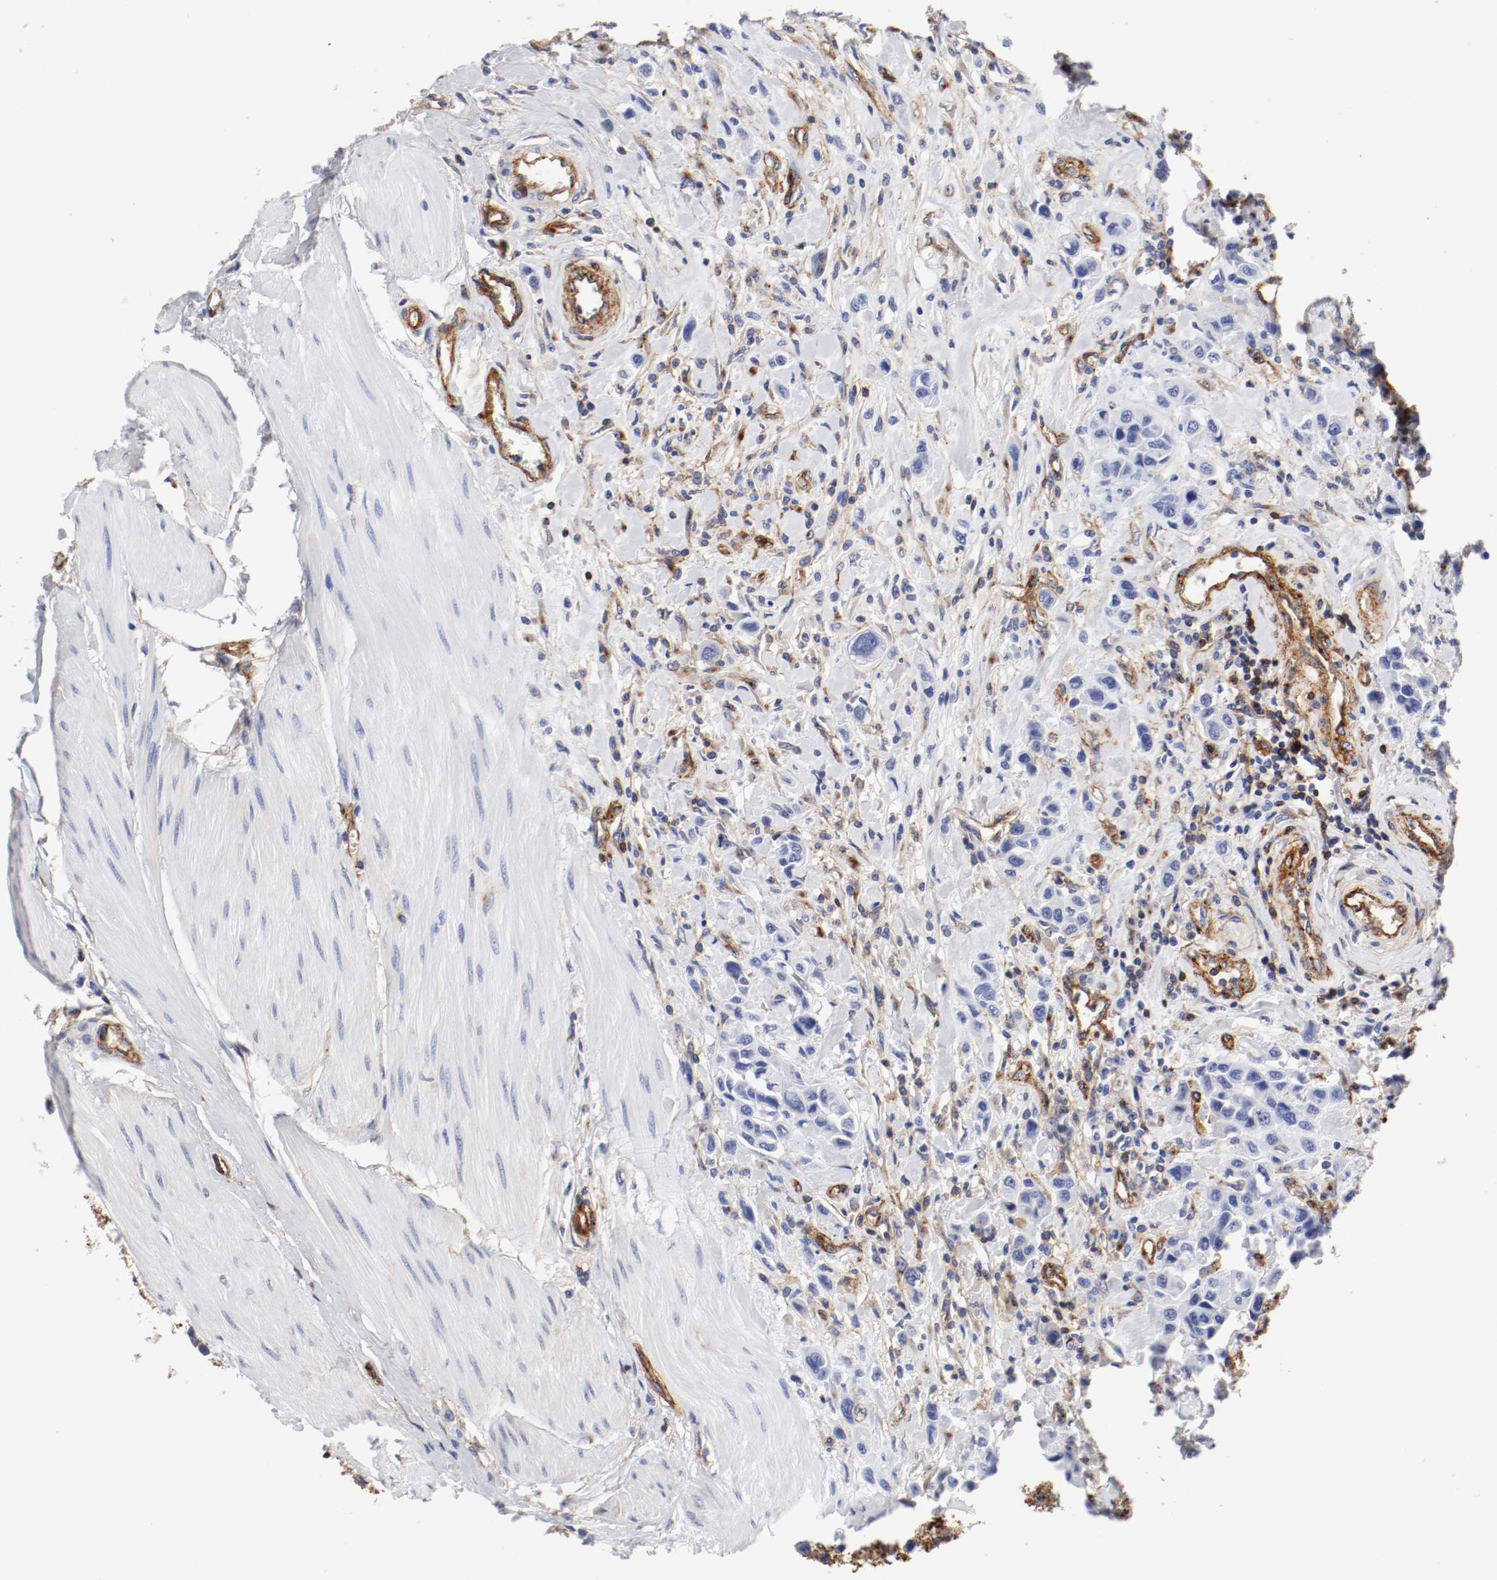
{"staining": {"intensity": "negative", "quantity": "none", "location": "none"}, "tissue": "urothelial cancer", "cell_type": "Tumor cells", "image_type": "cancer", "snomed": [{"axis": "morphology", "description": "Urothelial carcinoma, High grade"}, {"axis": "topography", "description": "Urinary bladder"}], "caption": "A photomicrograph of human urothelial carcinoma (high-grade) is negative for staining in tumor cells.", "gene": "IFITM1", "patient": {"sex": "male", "age": 50}}